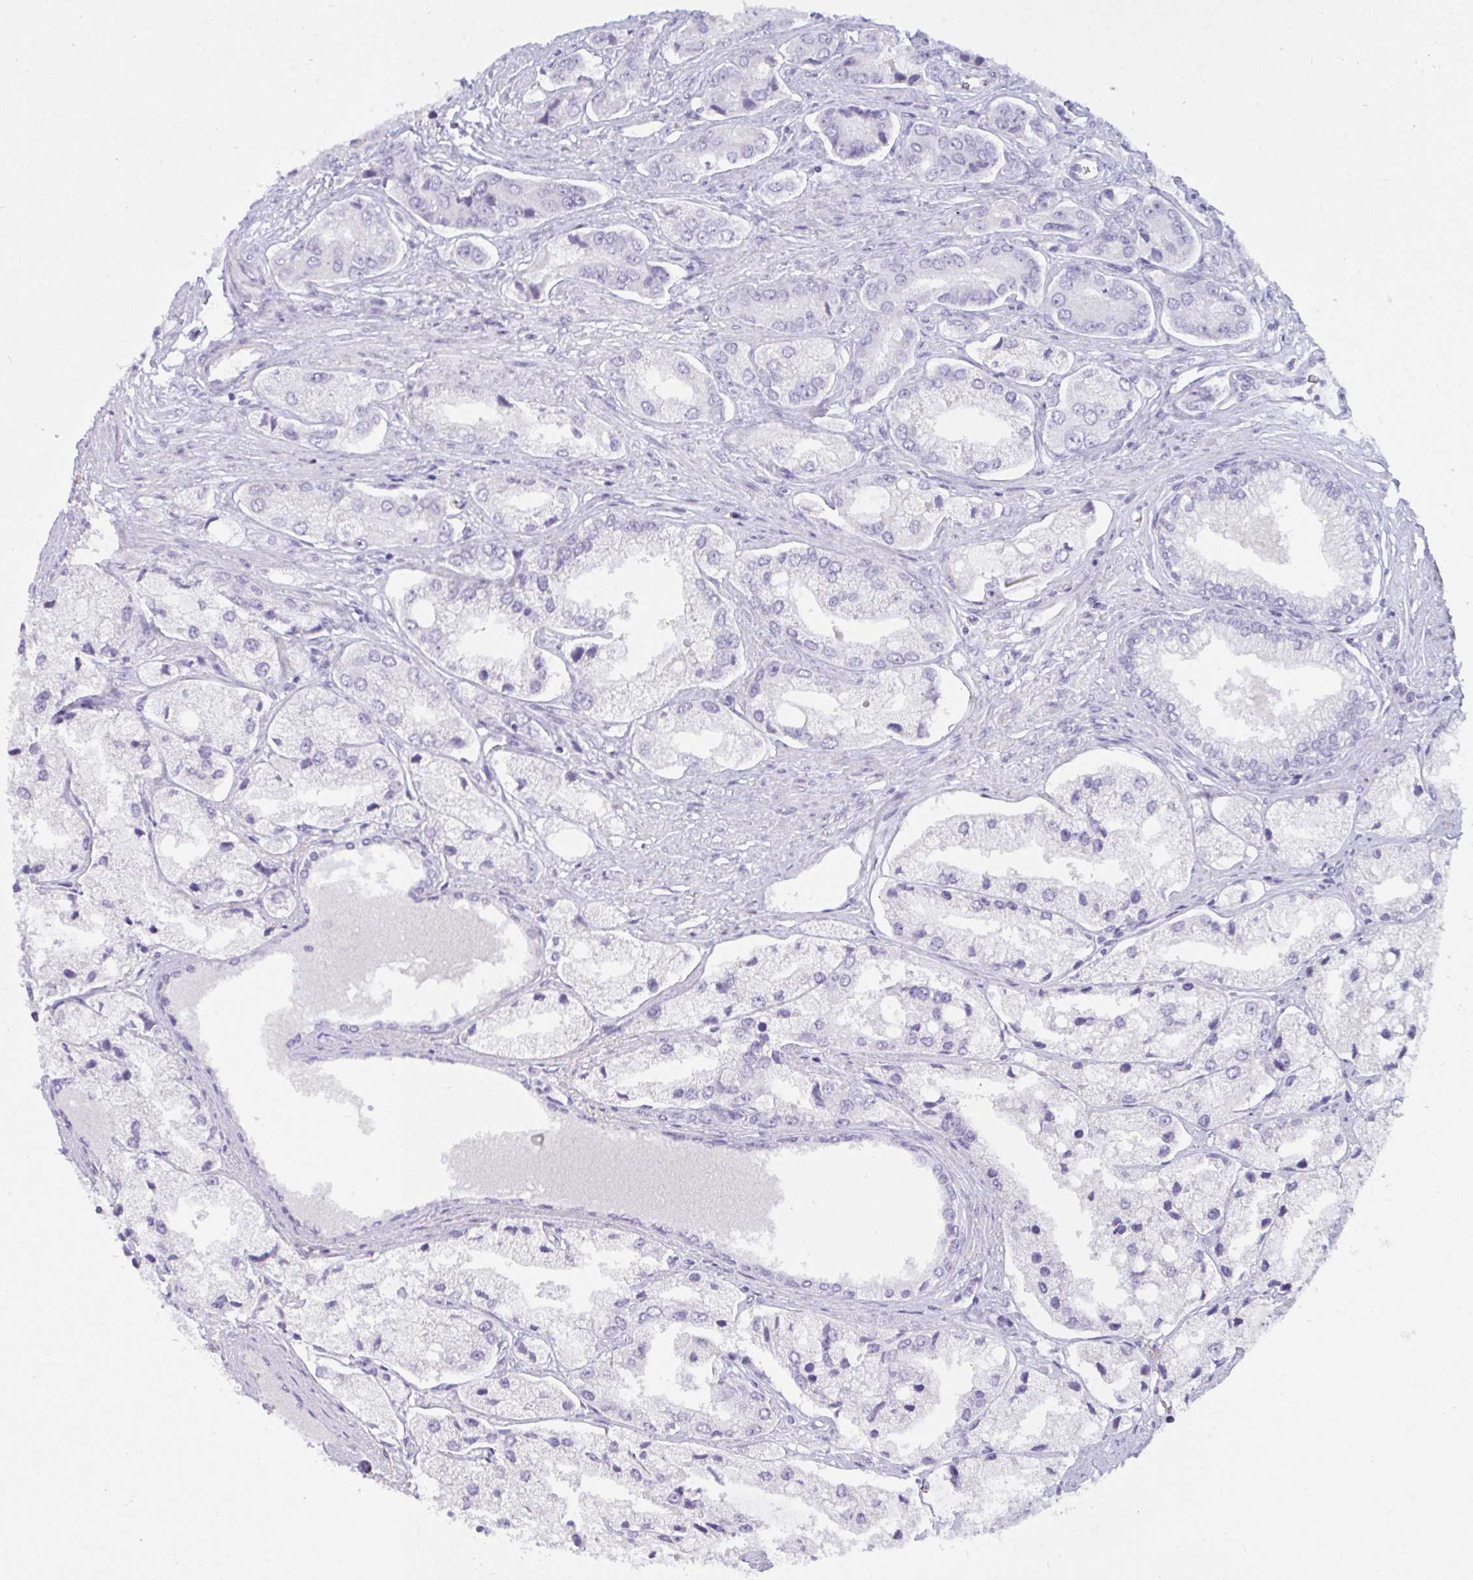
{"staining": {"intensity": "negative", "quantity": "none", "location": "none"}, "tissue": "prostate cancer", "cell_type": "Tumor cells", "image_type": "cancer", "snomed": [{"axis": "morphology", "description": "Adenocarcinoma, Low grade"}, {"axis": "topography", "description": "Prostate"}], "caption": "Human low-grade adenocarcinoma (prostate) stained for a protein using immunohistochemistry (IHC) reveals no staining in tumor cells.", "gene": "PRDM9", "patient": {"sex": "male", "age": 69}}